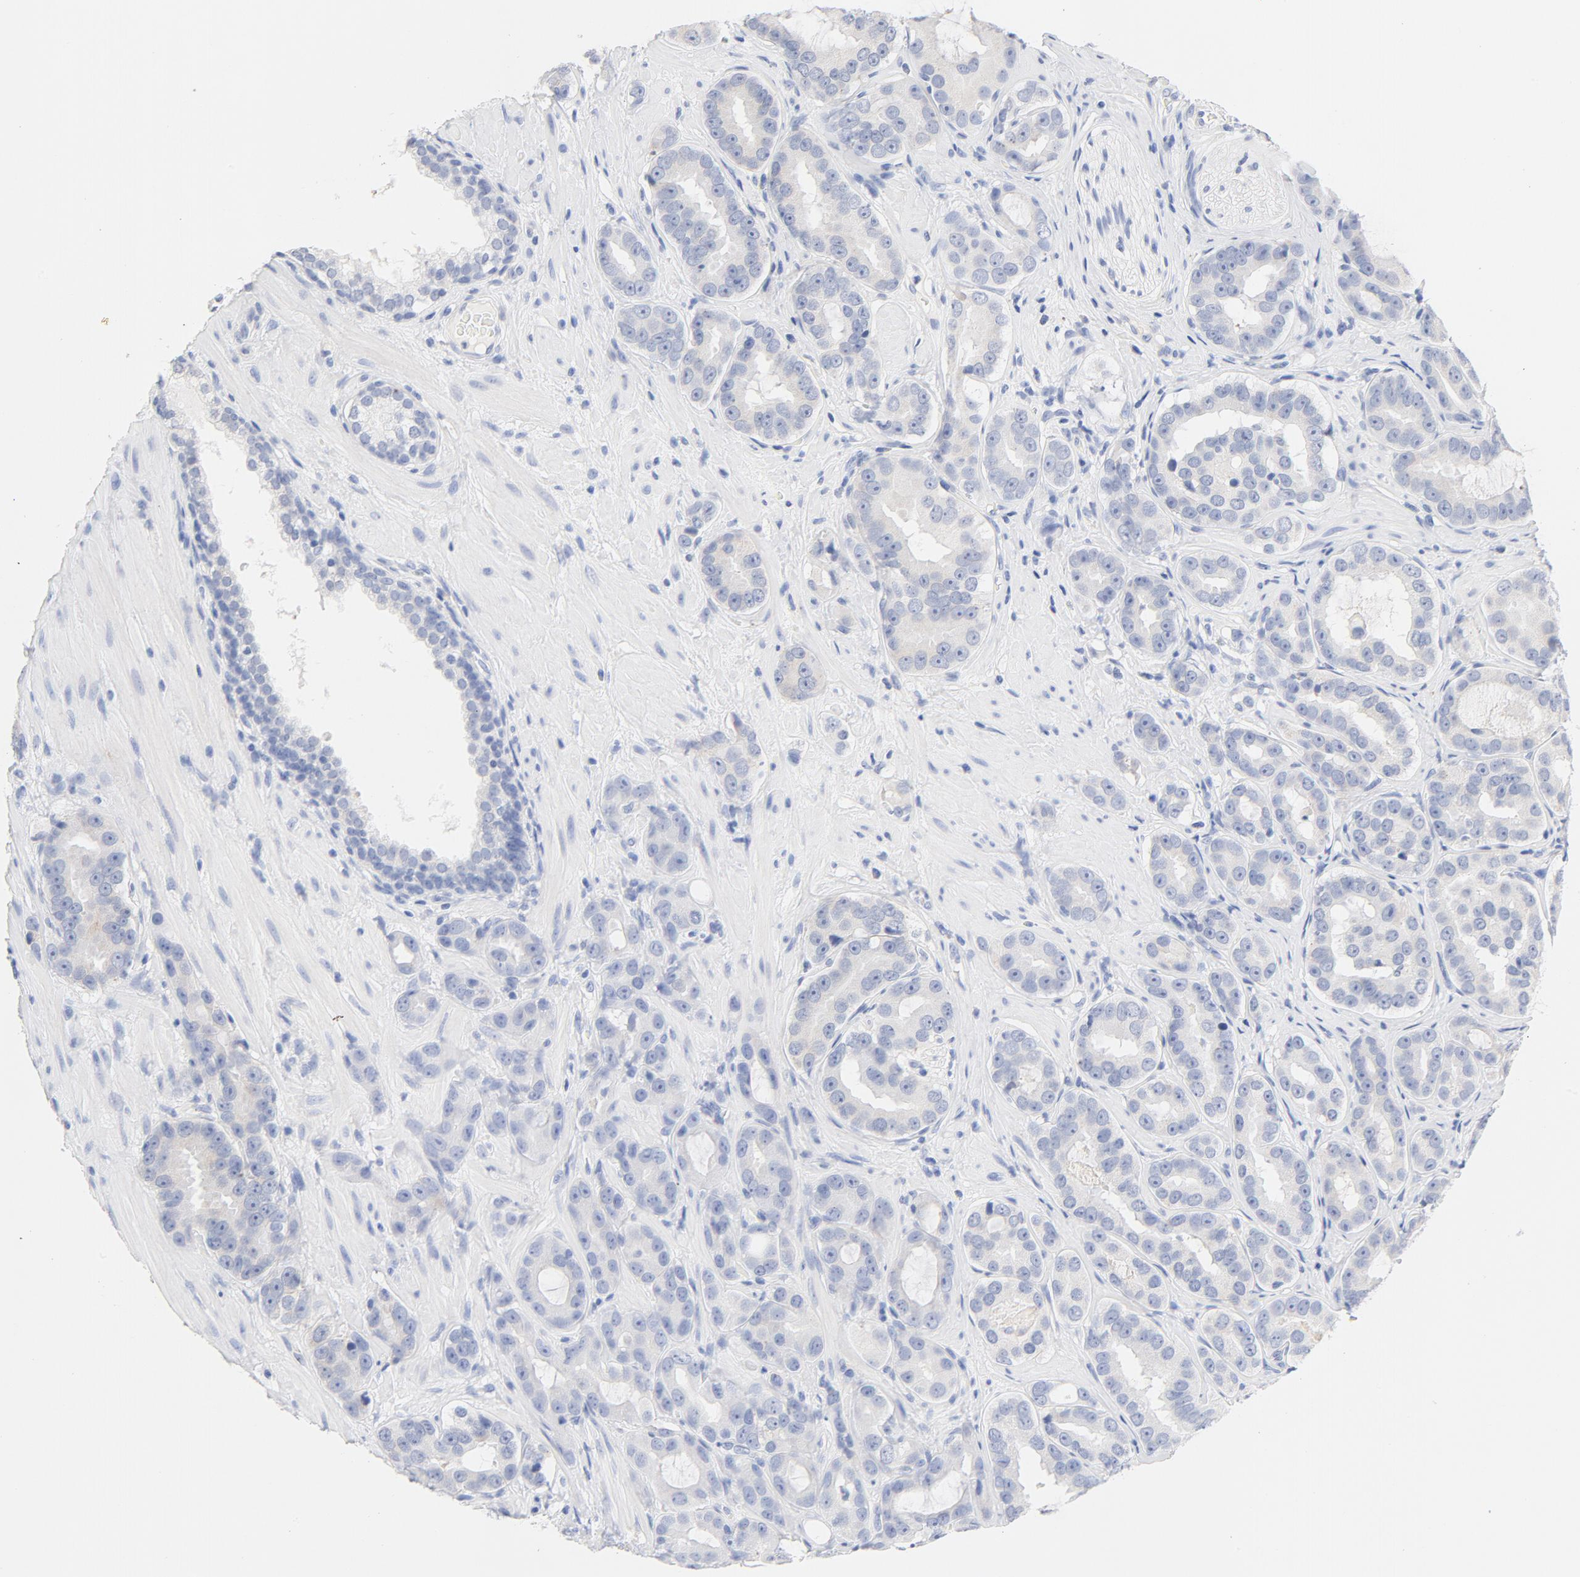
{"staining": {"intensity": "negative", "quantity": "none", "location": "none"}, "tissue": "prostate cancer", "cell_type": "Tumor cells", "image_type": "cancer", "snomed": [{"axis": "morphology", "description": "Adenocarcinoma, Low grade"}, {"axis": "topography", "description": "Prostate"}], "caption": "There is no significant expression in tumor cells of adenocarcinoma (low-grade) (prostate).", "gene": "FGFR3", "patient": {"sex": "male", "age": 59}}